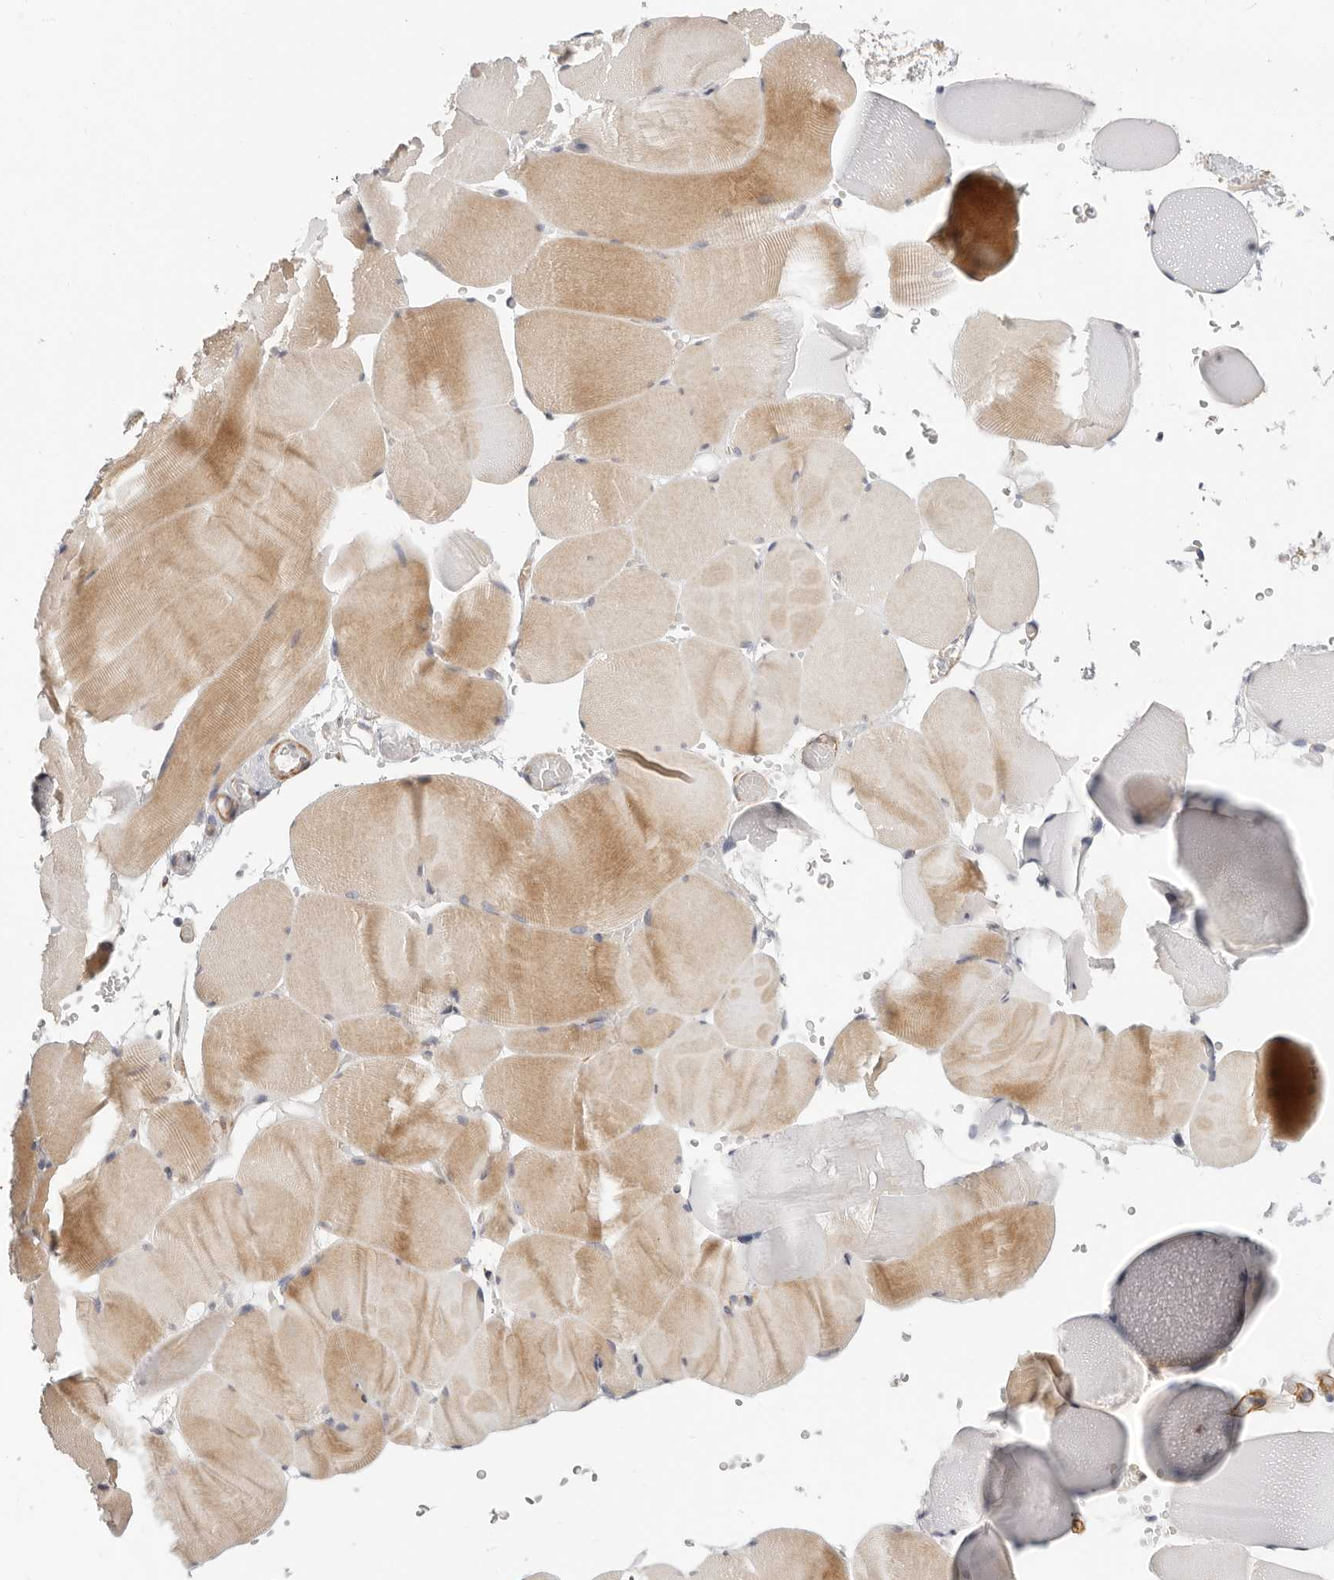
{"staining": {"intensity": "moderate", "quantity": ">75%", "location": "cytoplasmic/membranous"}, "tissue": "skeletal muscle", "cell_type": "Myocytes", "image_type": "normal", "snomed": [{"axis": "morphology", "description": "Normal tissue, NOS"}, {"axis": "topography", "description": "Skeletal muscle"}], "caption": "Unremarkable skeletal muscle was stained to show a protein in brown. There is medium levels of moderate cytoplasmic/membranous staining in about >75% of myocytes. (DAB = brown stain, brightfield microscopy at high magnification).", "gene": "RABAC1", "patient": {"sex": "male", "age": 62}}